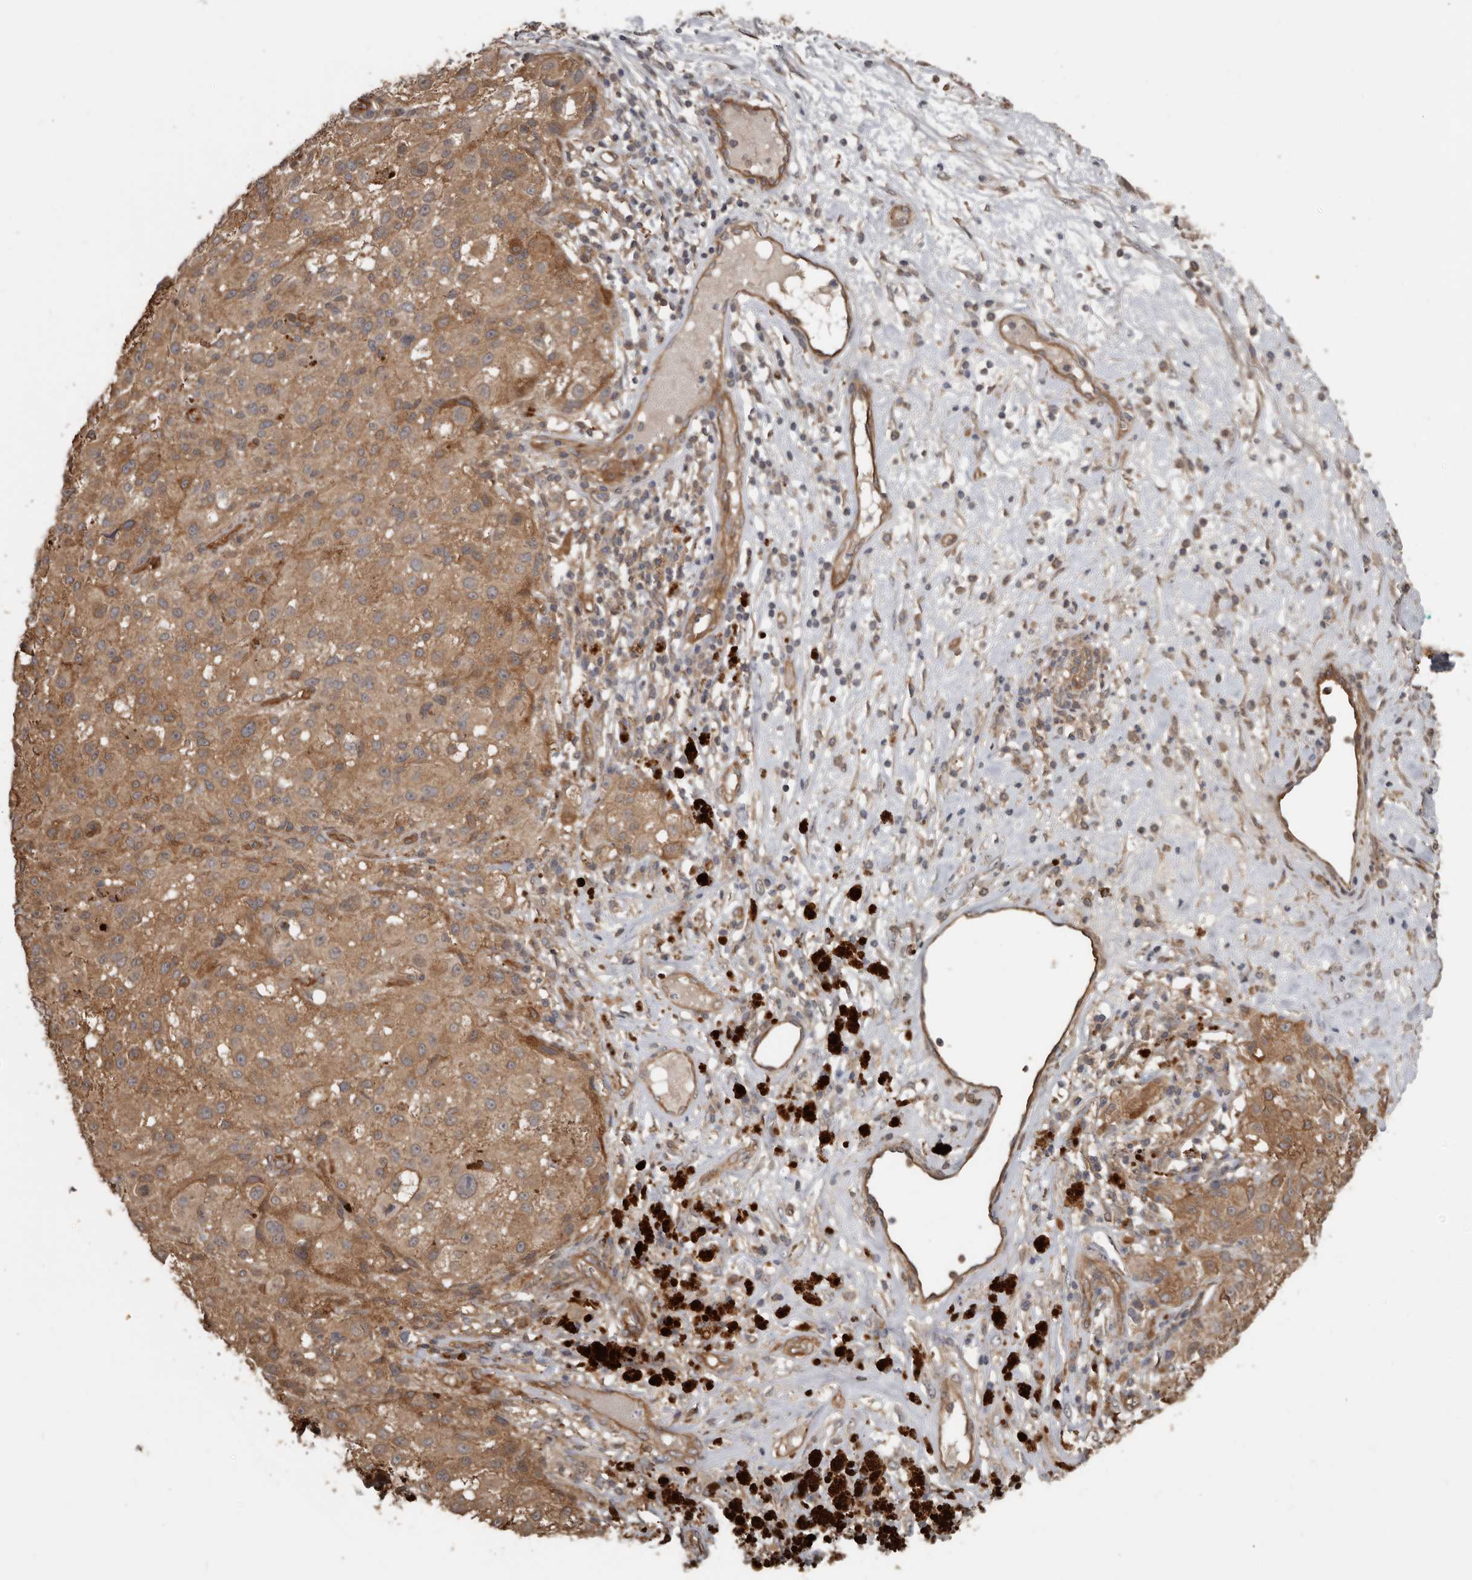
{"staining": {"intensity": "moderate", "quantity": ">75%", "location": "cytoplasmic/membranous"}, "tissue": "melanoma", "cell_type": "Tumor cells", "image_type": "cancer", "snomed": [{"axis": "morphology", "description": "Necrosis, NOS"}, {"axis": "morphology", "description": "Malignant melanoma, NOS"}, {"axis": "topography", "description": "Skin"}], "caption": "Protein analysis of melanoma tissue displays moderate cytoplasmic/membranous staining in approximately >75% of tumor cells. The protein of interest is shown in brown color, while the nuclei are stained blue.", "gene": "EXOC3L1", "patient": {"sex": "female", "age": 87}}